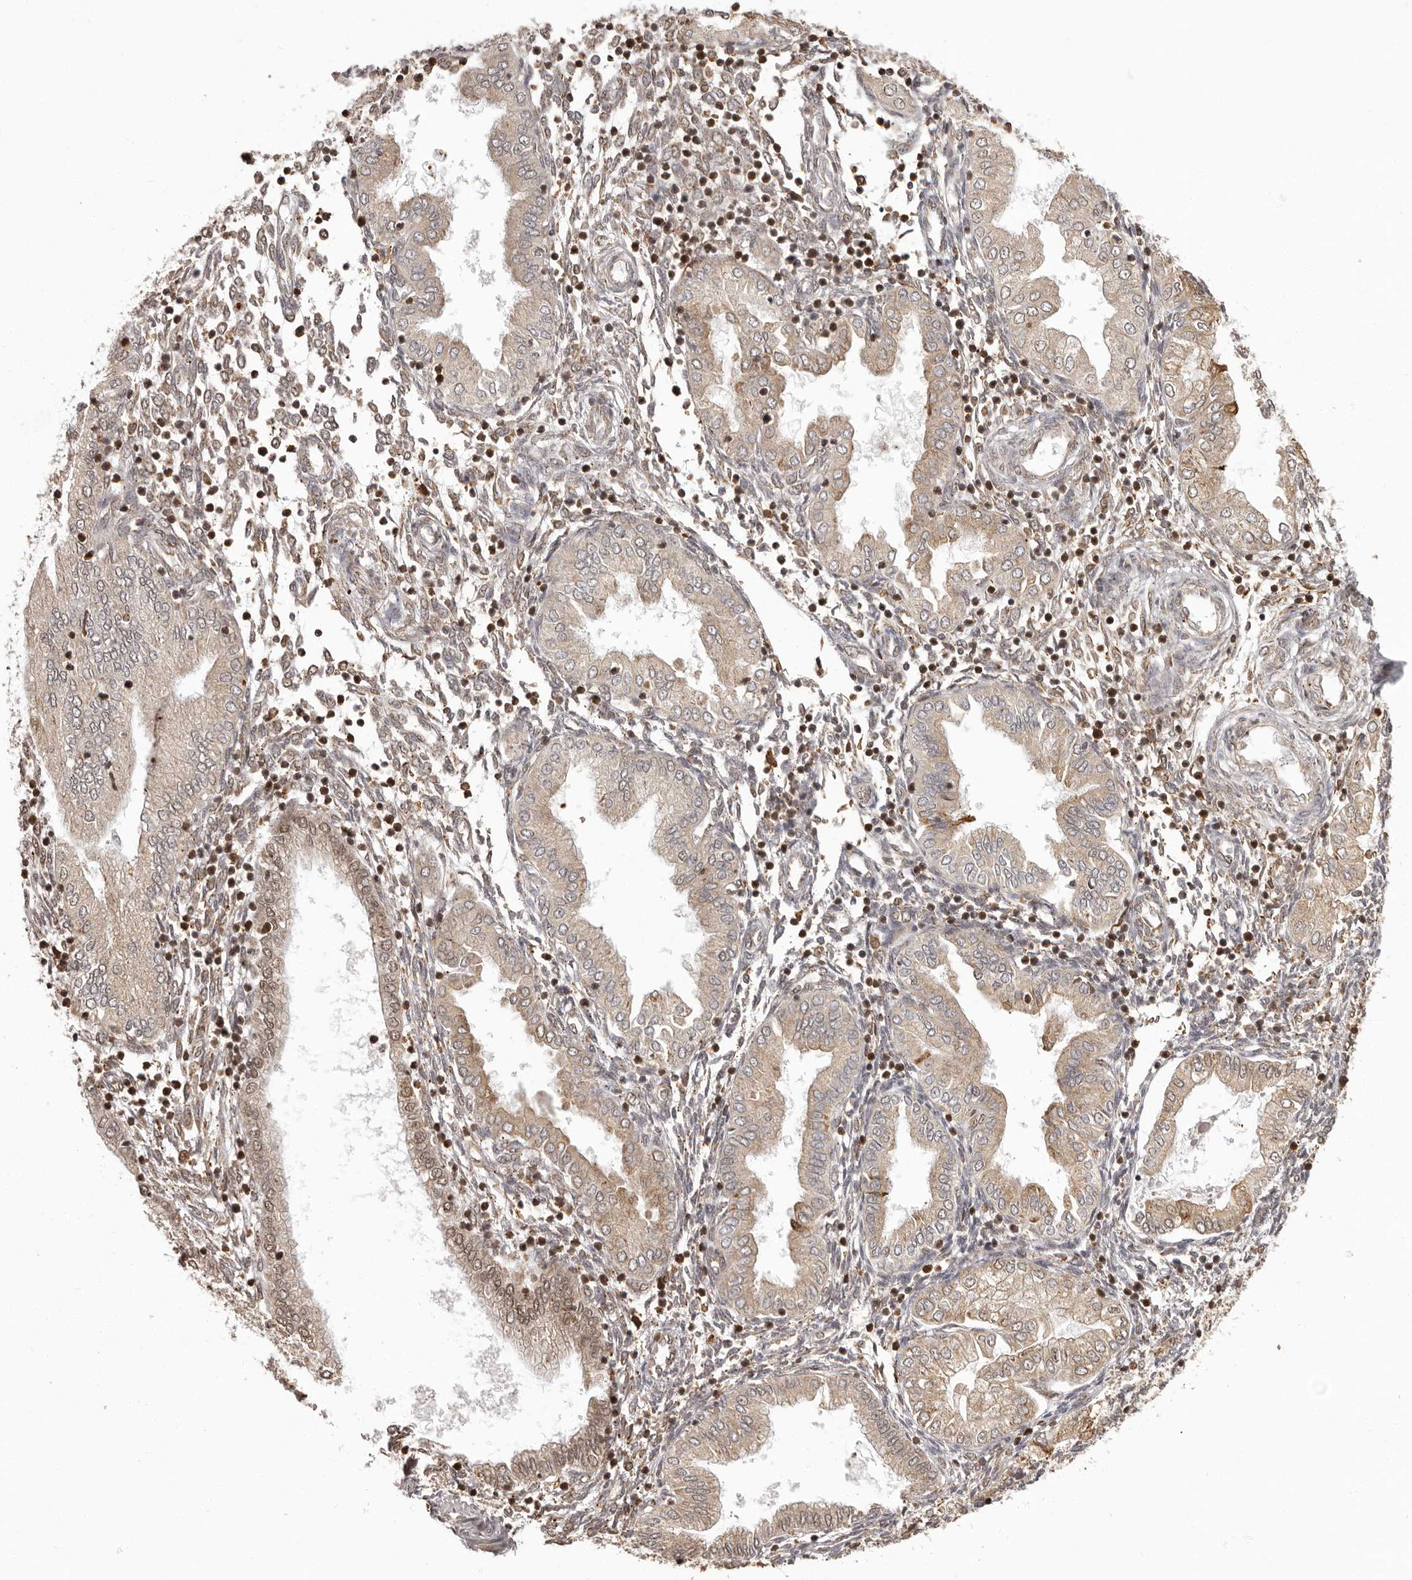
{"staining": {"intensity": "weak", "quantity": "25%-75%", "location": "cytoplasmic/membranous"}, "tissue": "endometrium", "cell_type": "Cells in endometrial stroma", "image_type": "normal", "snomed": [{"axis": "morphology", "description": "Normal tissue, NOS"}, {"axis": "topography", "description": "Endometrium"}], "caption": "Immunohistochemical staining of benign endometrium reveals low levels of weak cytoplasmic/membranous positivity in approximately 25%-75% of cells in endometrial stroma.", "gene": "IL32", "patient": {"sex": "female", "age": 53}}